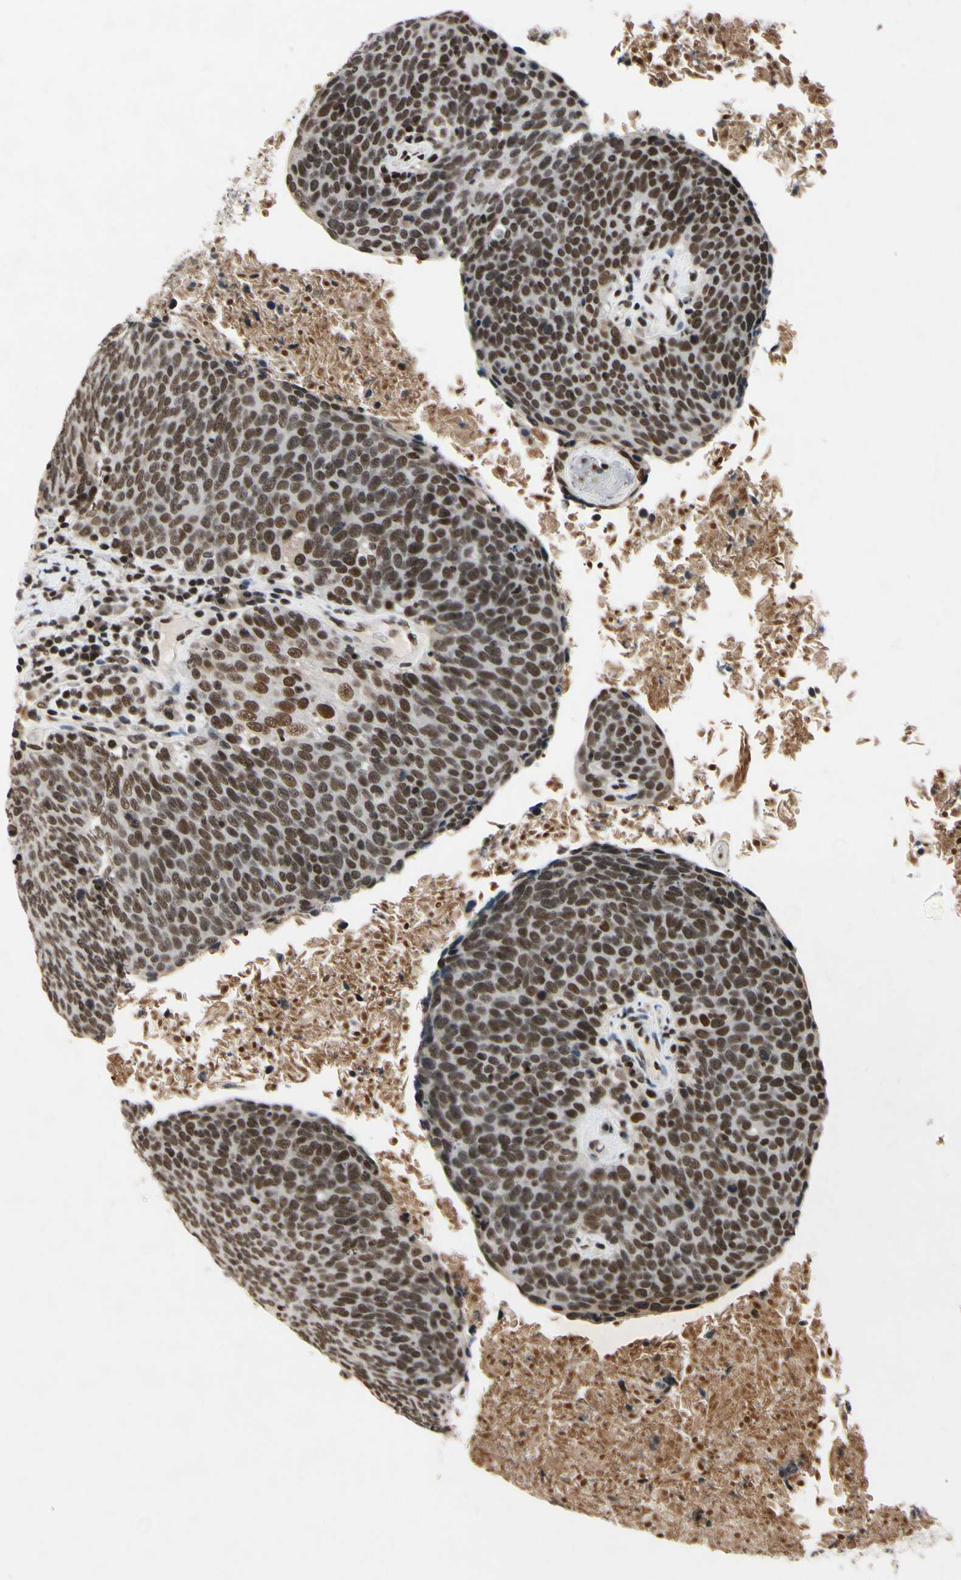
{"staining": {"intensity": "strong", "quantity": ">75%", "location": "nuclear"}, "tissue": "head and neck cancer", "cell_type": "Tumor cells", "image_type": "cancer", "snomed": [{"axis": "morphology", "description": "Squamous cell carcinoma, NOS"}, {"axis": "morphology", "description": "Squamous cell carcinoma, metastatic, NOS"}, {"axis": "topography", "description": "Lymph node"}, {"axis": "topography", "description": "Head-Neck"}], "caption": "Protein staining of head and neck cancer (metastatic squamous cell carcinoma) tissue reveals strong nuclear expression in about >75% of tumor cells. Immunohistochemistry stains the protein of interest in brown and the nuclei are stained blue.", "gene": "RECQL", "patient": {"sex": "male", "age": 62}}